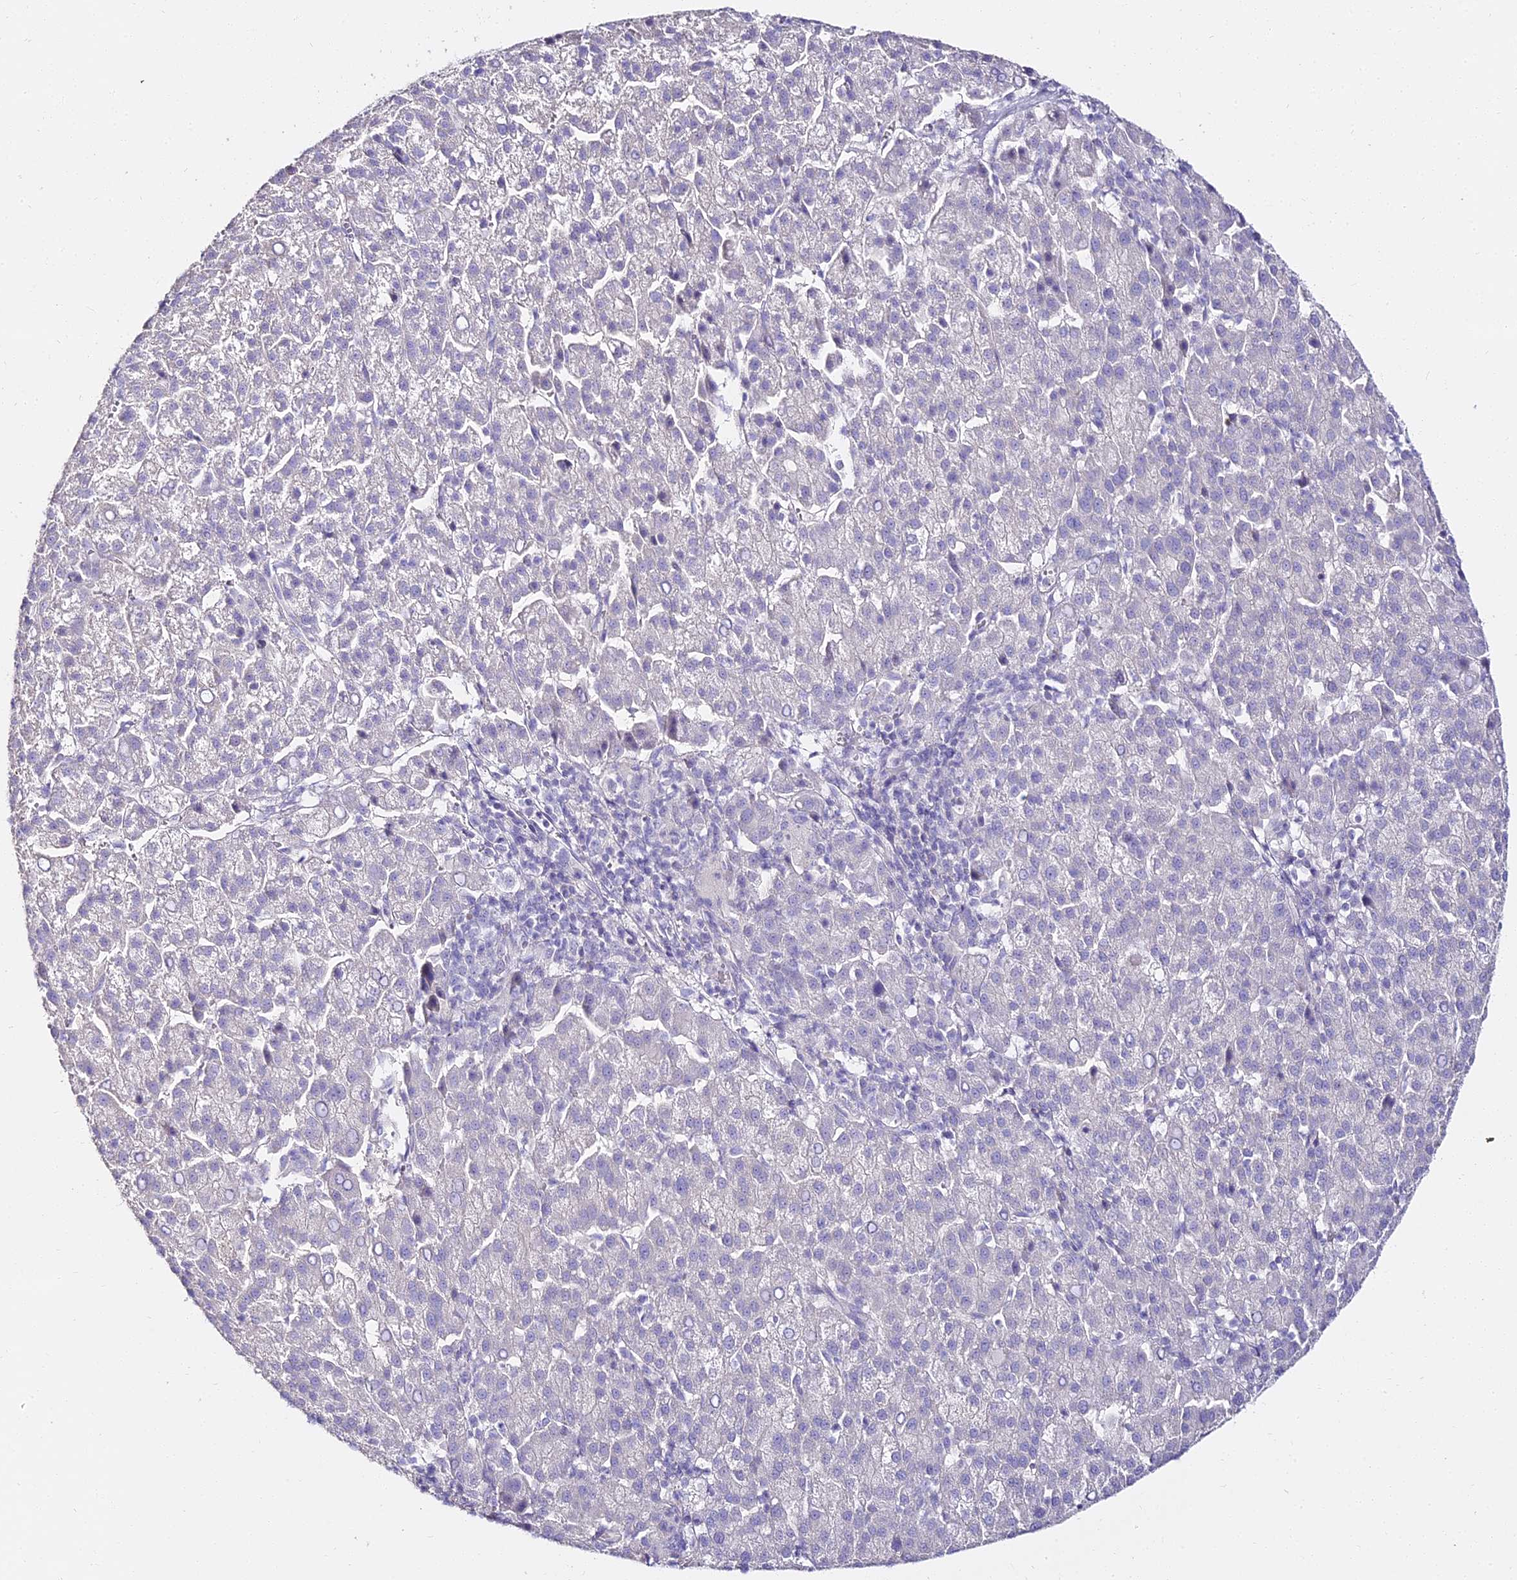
{"staining": {"intensity": "negative", "quantity": "none", "location": "none"}, "tissue": "liver cancer", "cell_type": "Tumor cells", "image_type": "cancer", "snomed": [{"axis": "morphology", "description": "Carcinoma, Hepatocellular, NOS"}, {"axis": "topography", "description": "Liver"}], "caption": "DAB immunohistochemical staining of hepatocellular carcinoma (liver) displays no significant expression in tumor cells. The staining is performed using DAB (3,3'-diaminobenzidine) brown chromogen with nuclei counter-stained in using hematoxylin.", "gene": "ALPG", "patient": {"sex": "female", "age": 58}}